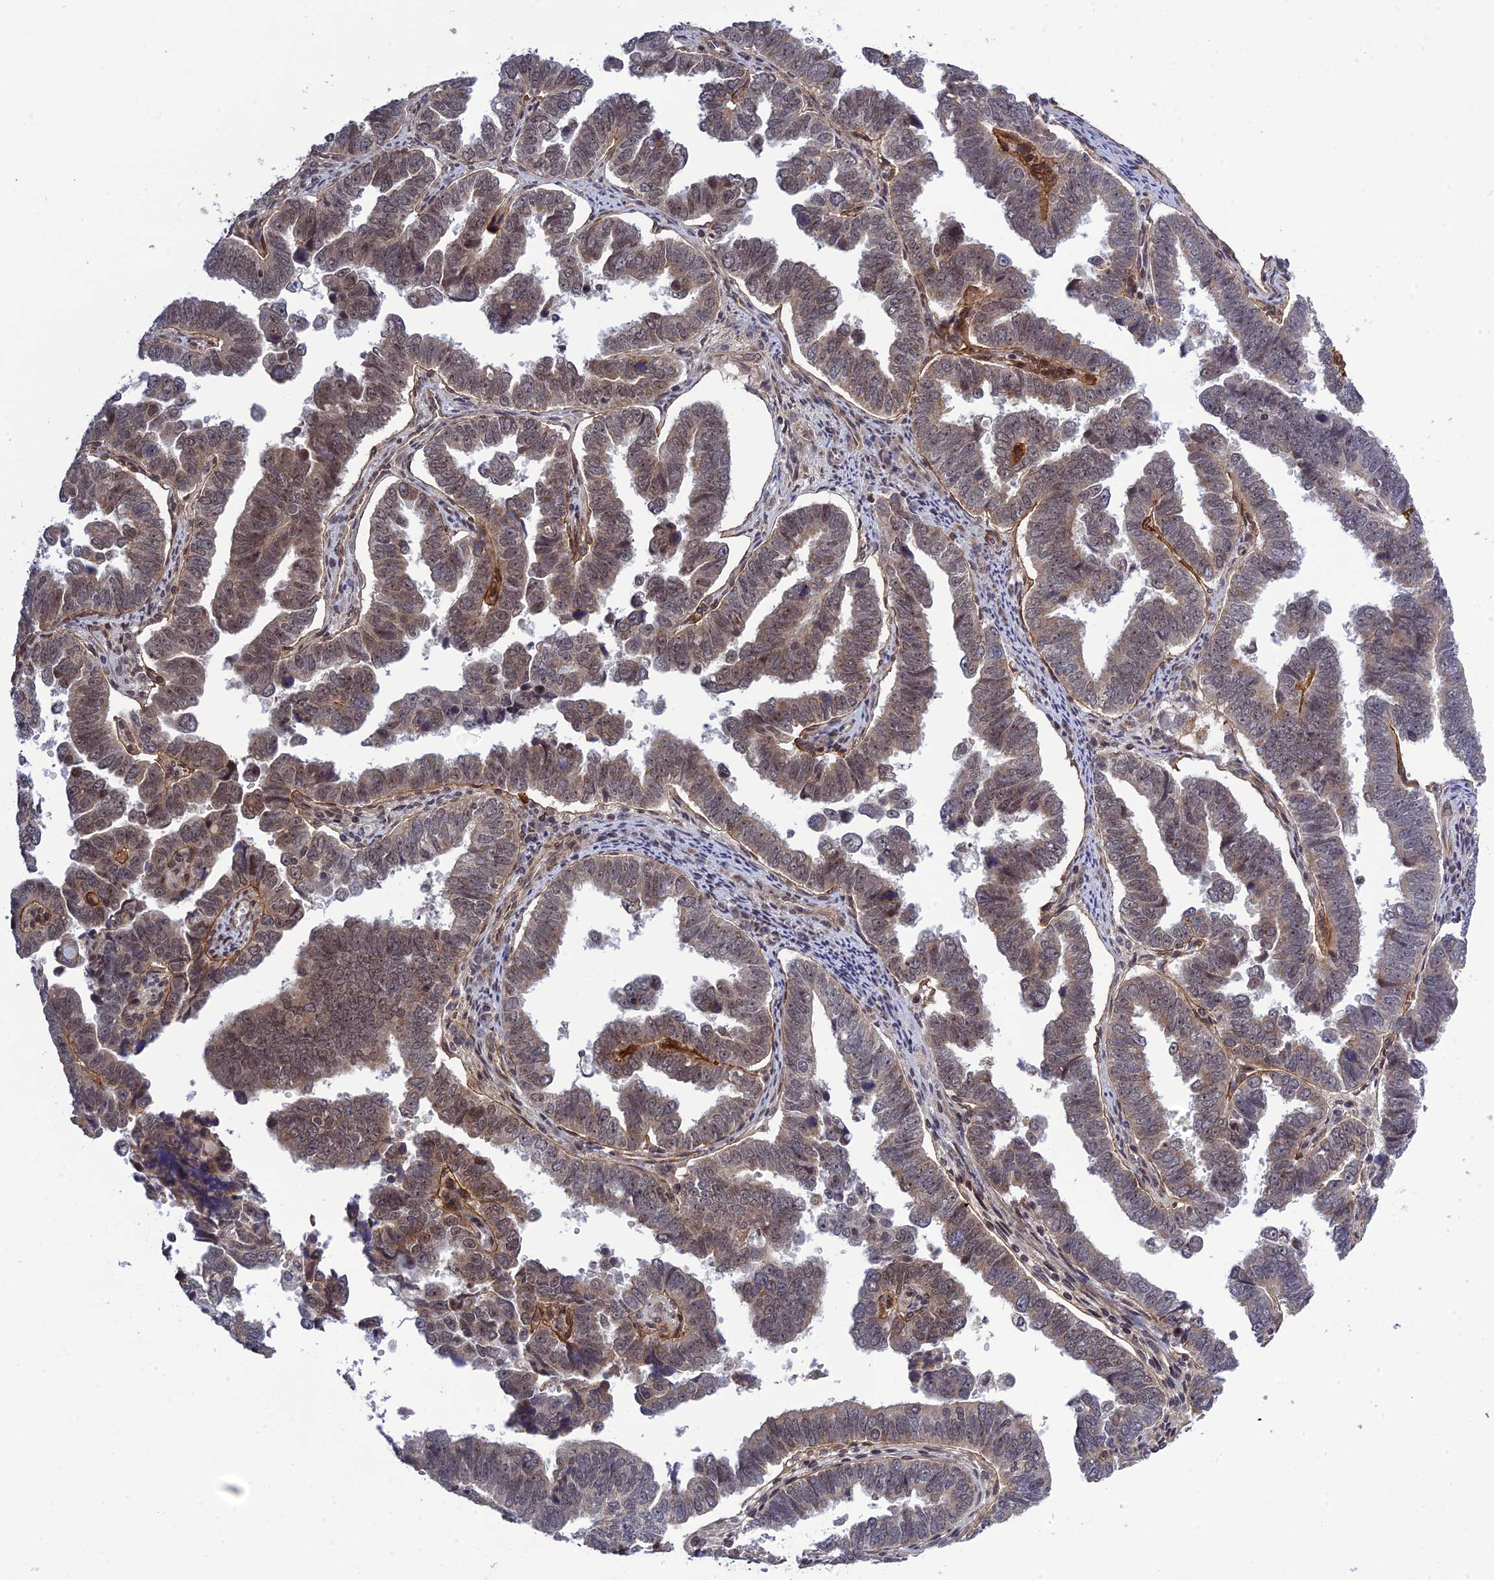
{"staining": {"intensity": "moderate", "quantity": ">75%", "location": "cytoplasmic/membranous,nuclear"}, "tissue": "endometrial cancer", "cell_type": "Tumor cells", "image_type": "cancer", "snomed": [{"axis": "morphology", "description": "Adenocarcinoma, NOS"}, {"axis": "topography", "description": "Endometrium"}], "caption": "Tumor cells show medium levels of moderate cytoplasmic/membranous and nuclear positivity in approximately >75% of cells in human endometrial cancer.", "gene": "REXO1", "patient": {"sex": "female", "age": 75}}